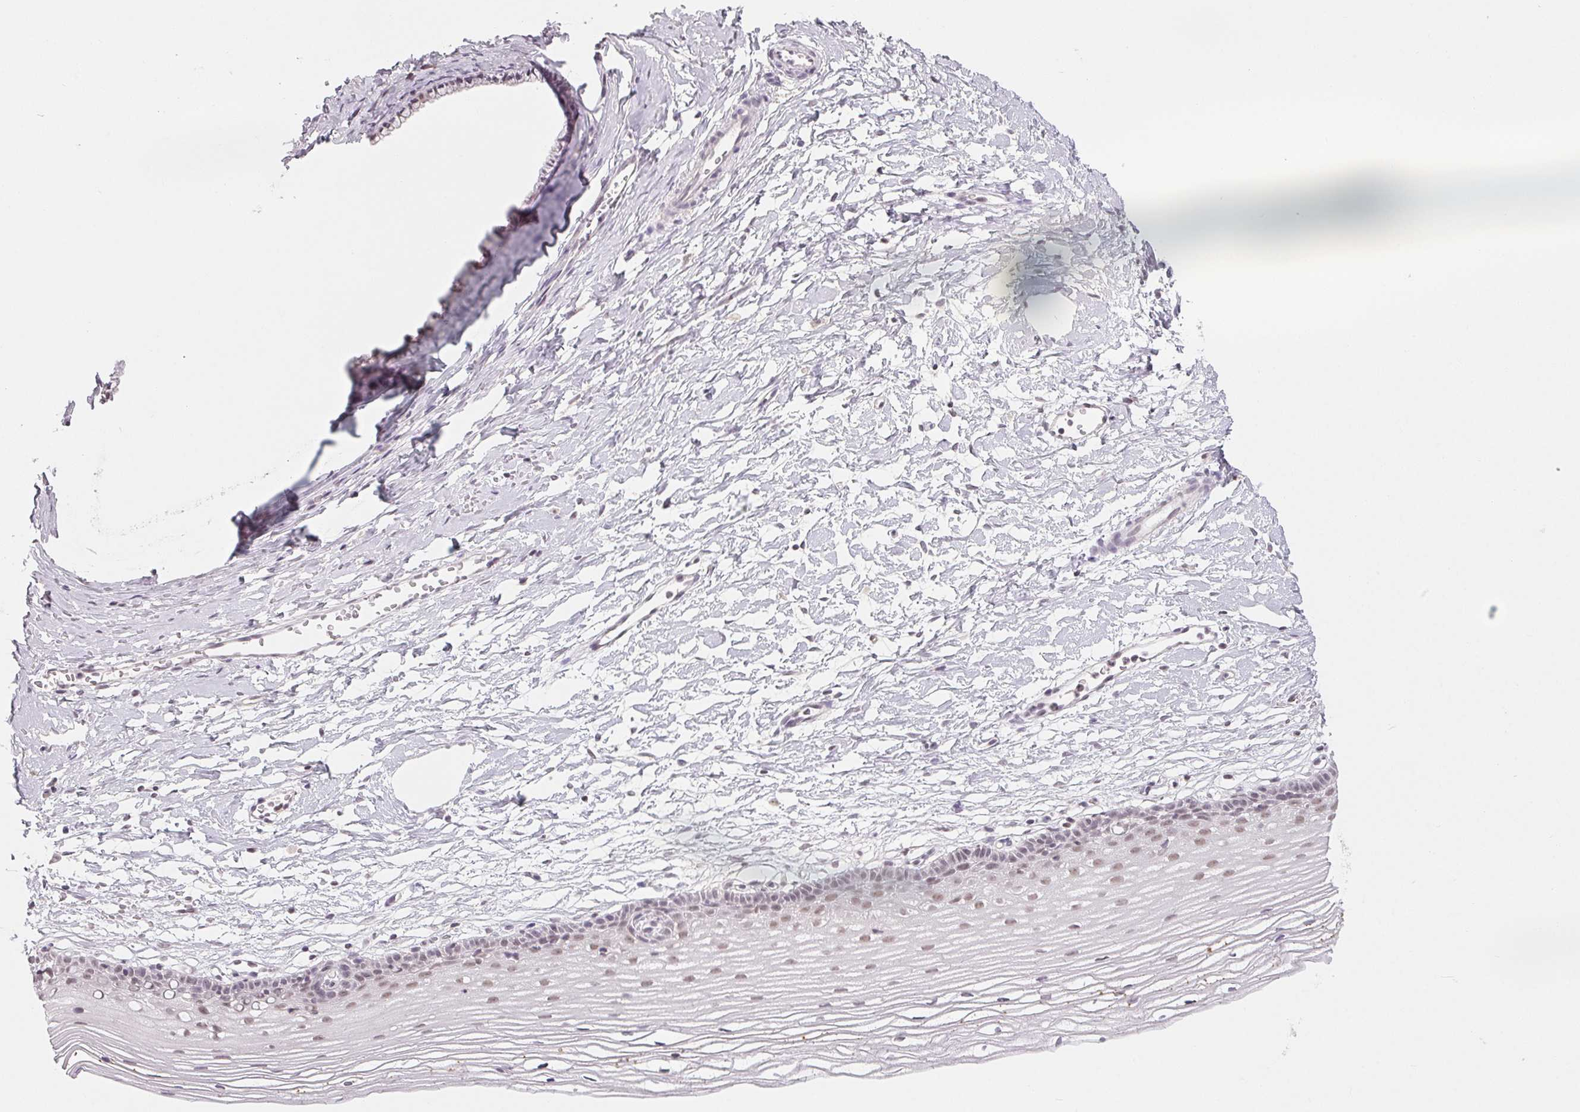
{"staining": {"intensity": "negative", "quantity": "none", "location": "none"}, "tissue": "cervix", "cell_type": "Glandular cells", "image_type": "normal", "snomed": [{"axis": "morphology", "description": "Normal tissue, NOS"}, {"axis": "topography", "description": "Cervix"}], "caption": "Image shows no protein expression in glandular cells of unremarkable cervix.", "gene": "NXF3", "patient": {"sex": "female", "age": 40}}